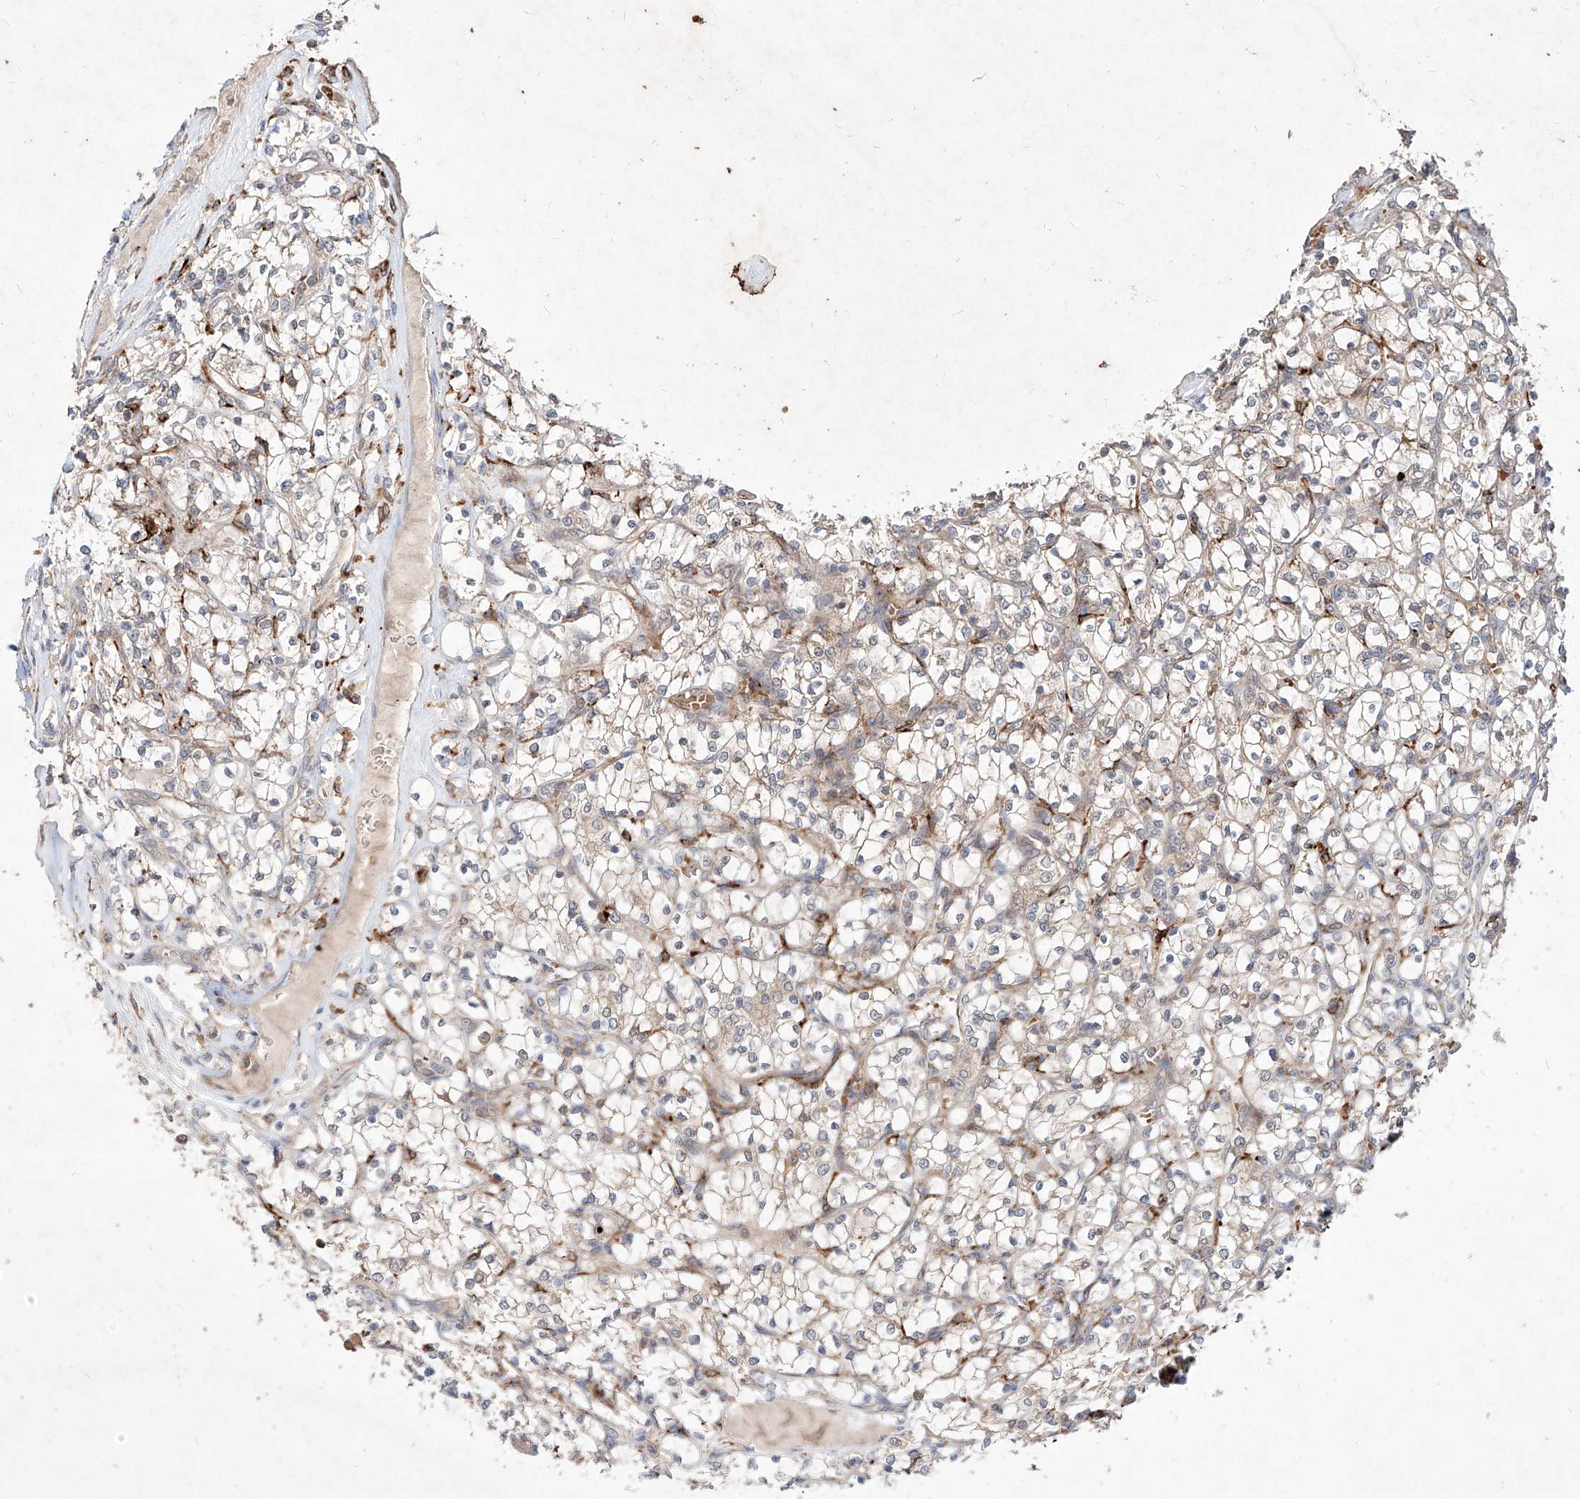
{"staining": {"intensity": "weak", "quantity": "25%-75%", "location": "cytoplasmic/membranous"}, "tissue": "renal cancer", "cell_type": "Tumor cells", "image_type": "cancer", "snomed": [{"axis": "morphology", "description": "Adenocarcinoma, NOS"}, {"axis": "topography", "description": "Kidney"}], "caption": "Immunohistochemistry (IHC) photomicrograph of neoplastic tissue: renal adenocarcinoma stained using IHC displays low levels of weak protein expression localized specifically in the cytoplasmic/membranous of tumor cells, appearing as a cytoplasmic/membranous brown color.", "gene": "TSNAX", "patient": {"sex": "female", "age": 69}}